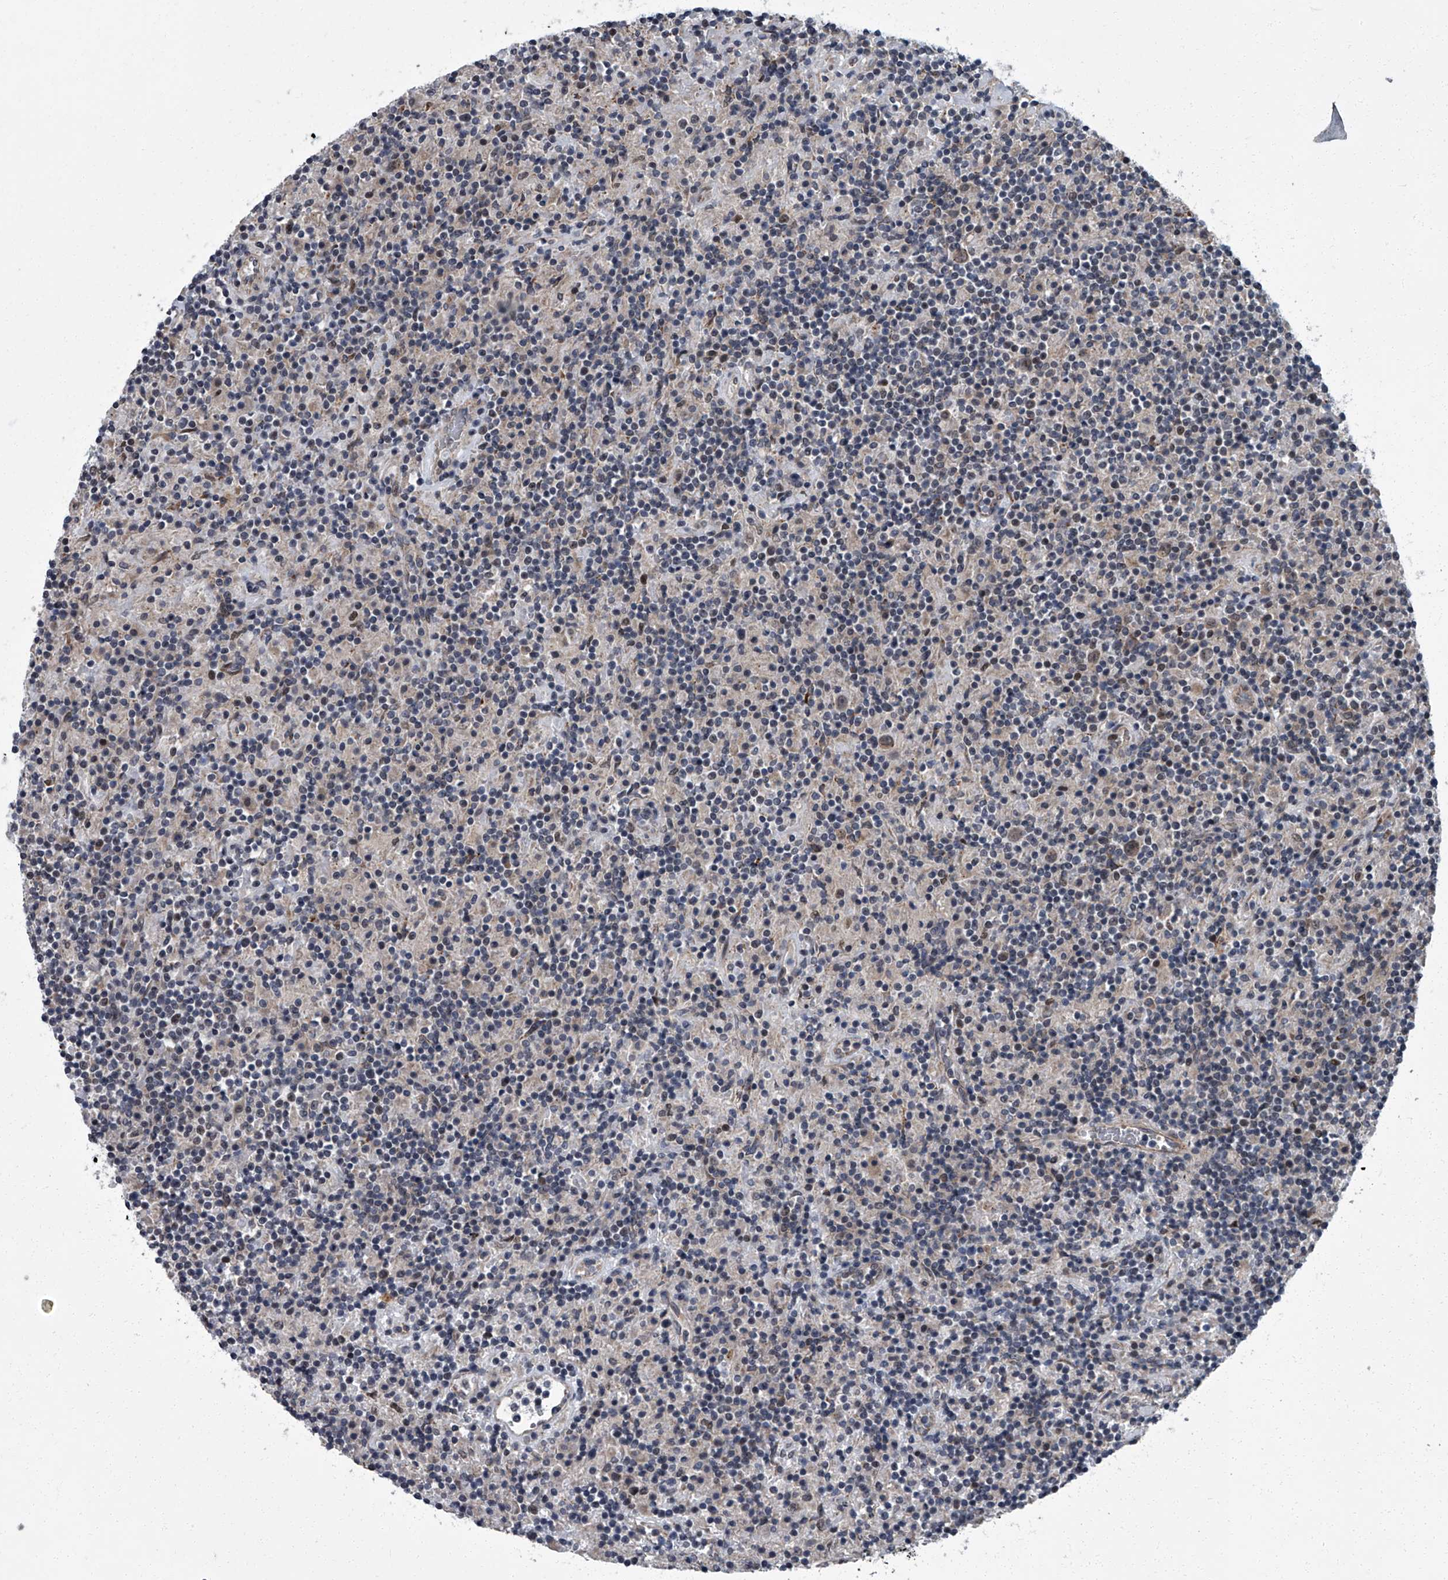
{"staining": {"intensity": "negative", "quantity": "none", "location": "none"}, "tissue": "lymphoma", "cell_type": "Tumor cells", "image_type": "cancer", "snomed": [{"axis": "morphology", "description": "Hodgkin's disease, NOS"}, {"axis": "topography", "description": "Lymph node"}], "caption": "An immunohistochemistry histopathology image of Hodgkin's disease is shown. There is no staining in tumor cells of Hodgkin's disease. (DAB immunohistochemistry with hematoxylin counter stain).", "gene": "ZNF274", "patient": {"sex": "male", "age": 70}}